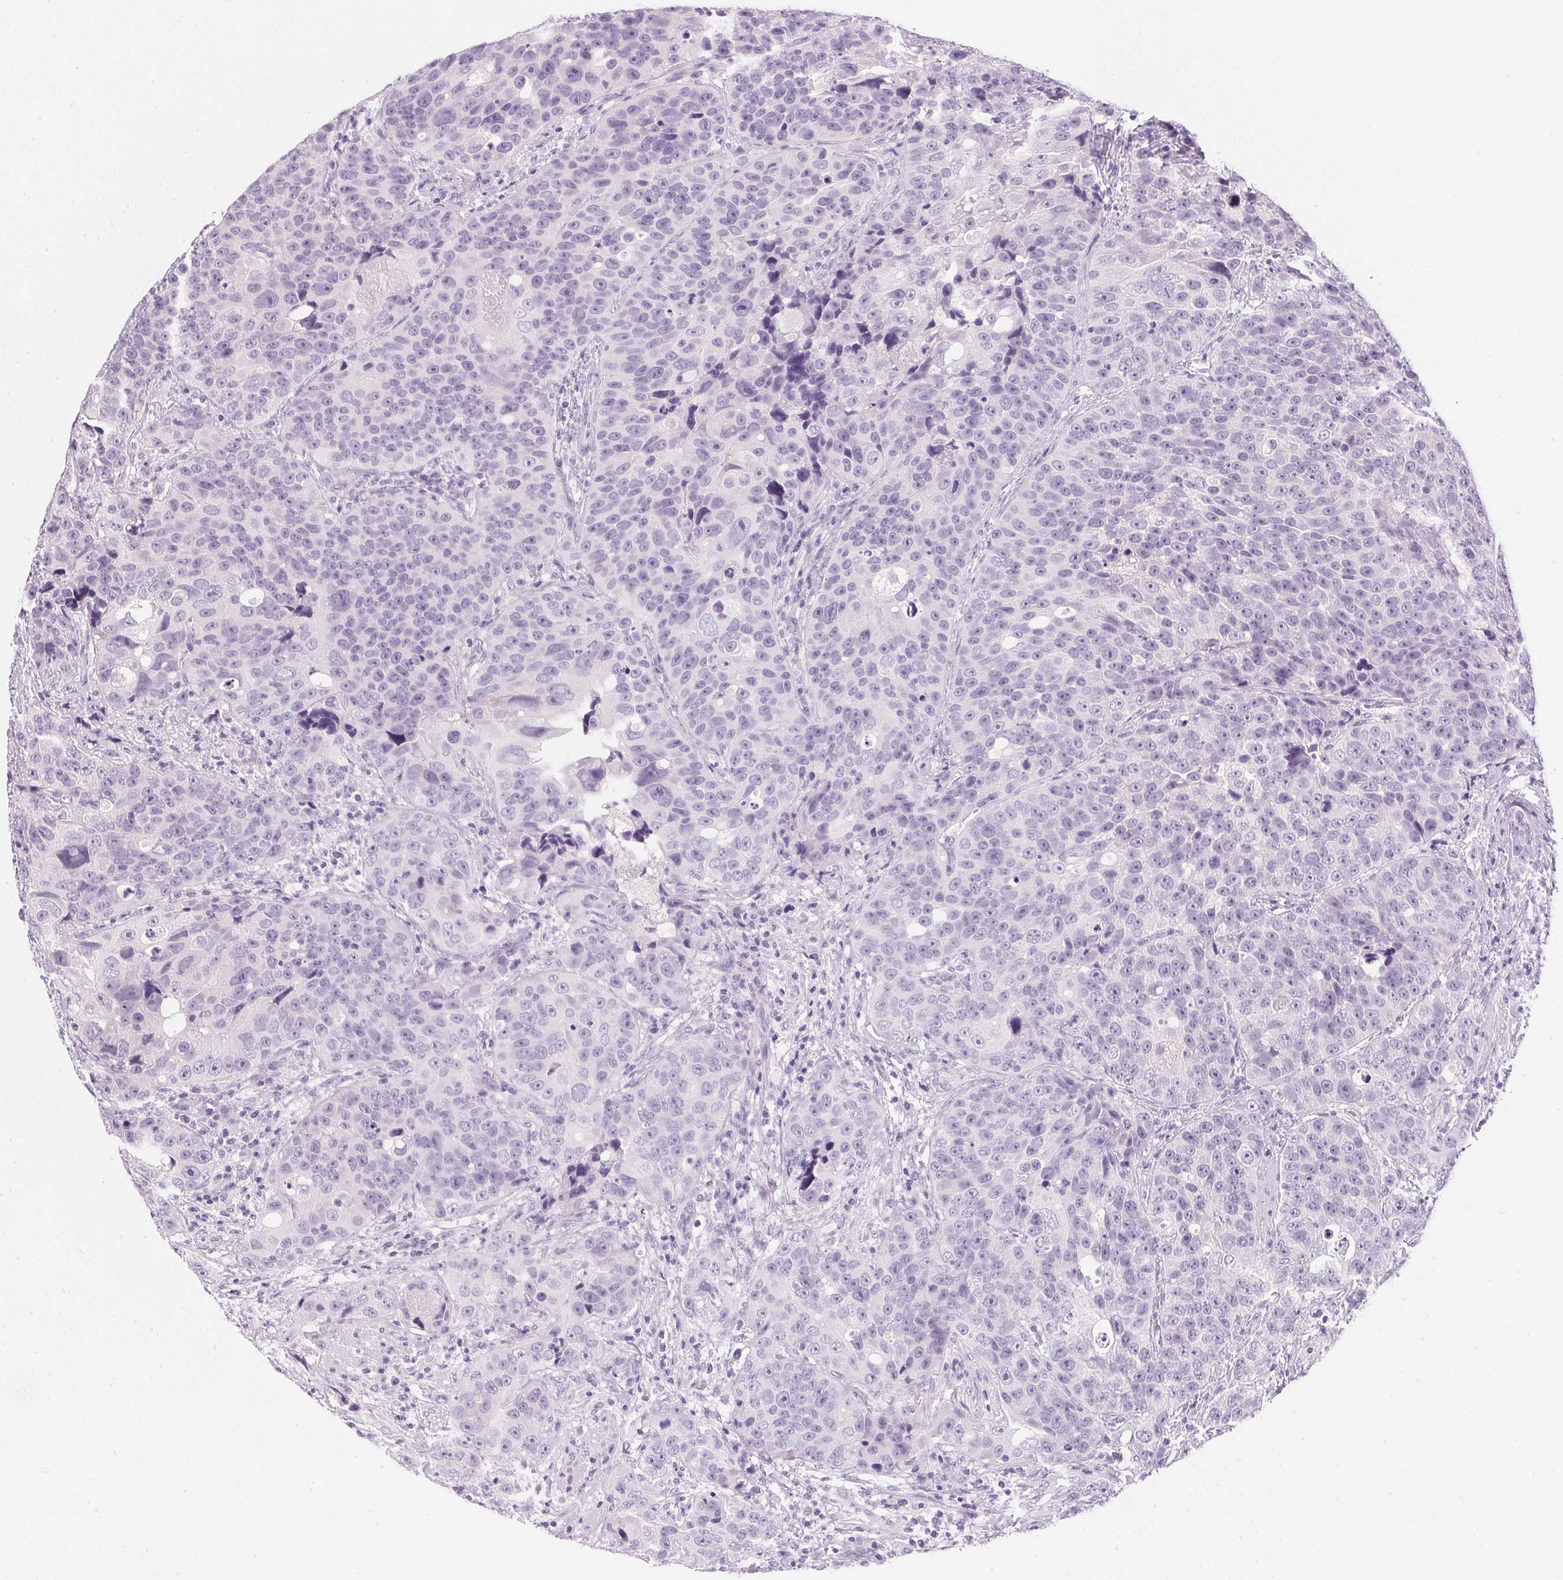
{"staining": {"intensity": "negative", "quantity": "none", "location": "none"}, "tissue": "urothelial cancer", "cell_type": "Tumor cells", "image_type": "cancer", "snomed": [{"axis": "morphology", "description": "Urothelial carcinoma, NOS"}, {"axis": "topography", "description": "Urinary bladder"}], "caption": "Transitional cell carcinoma was stained to show a protein in brown. There is no significant expression in tumor cells. (Brightfield microscopy of DAB immunohistochemistry (IHC) at high magnification).", "gene": "IGFBP1", "patient": {"sex": "male", "age": 52}}